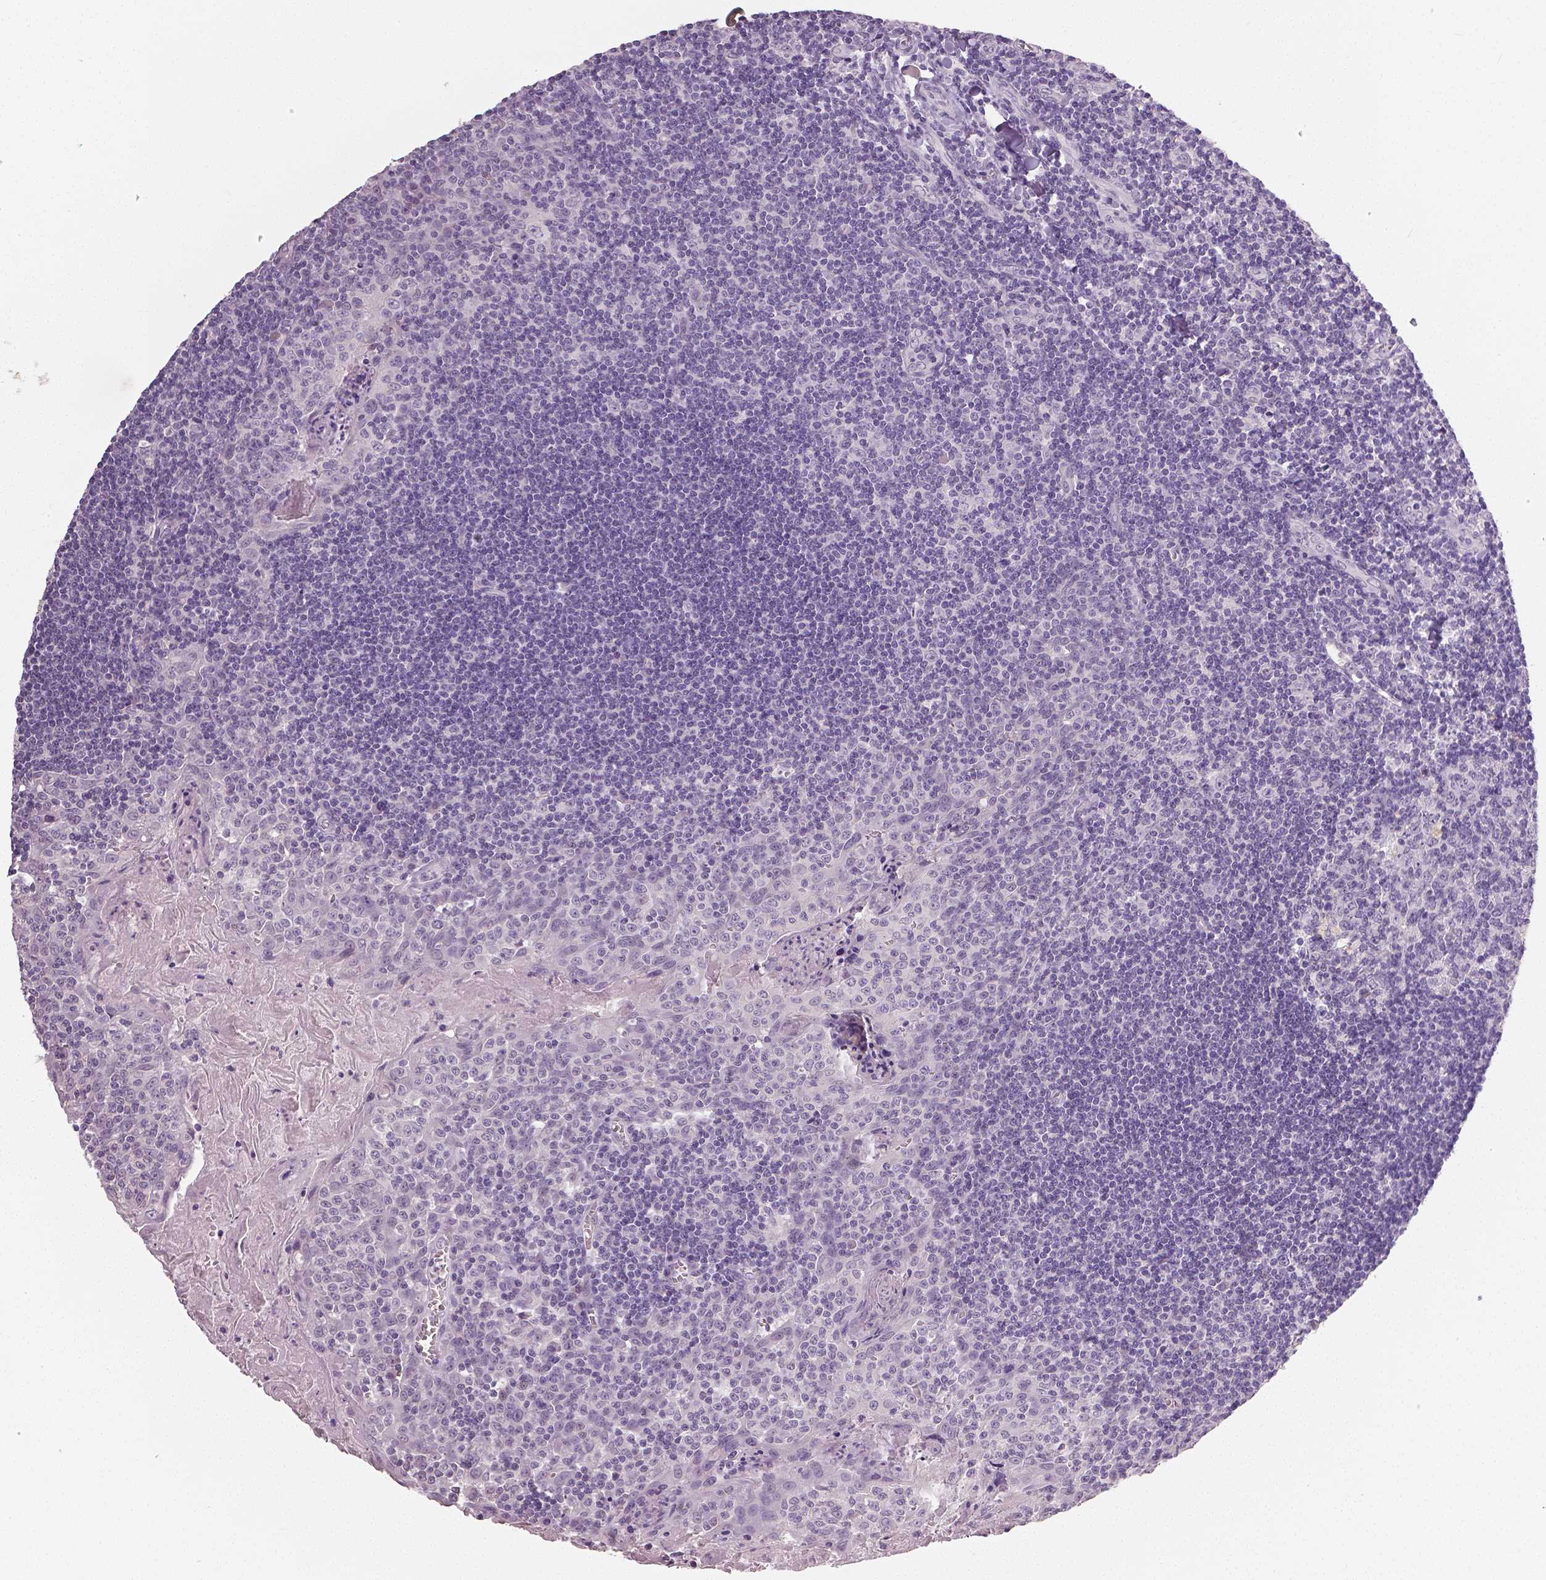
{"staining": {"intensity": "negative", "quantity": "none", "location": "none"}, "tissue": "tonsil", "cell_type": "Germinal center cells", "image_type": "normal", "snomed": [{"axis": "morphology", "description": "Normal tissue, NOS"}, {"axis": "morphology", "description": "Inflammation, NOS"}, {"axis": "topography", "description": "Tonsil"}], "caption": "This histopathology image is of benign tonsil stained with IHC to label a protein in brown with the nuclei are counter-stained blue. There is no staining in germinal center cells.", "gene": "NECAB1", "patient": {"sex": "female", "age": 31}}